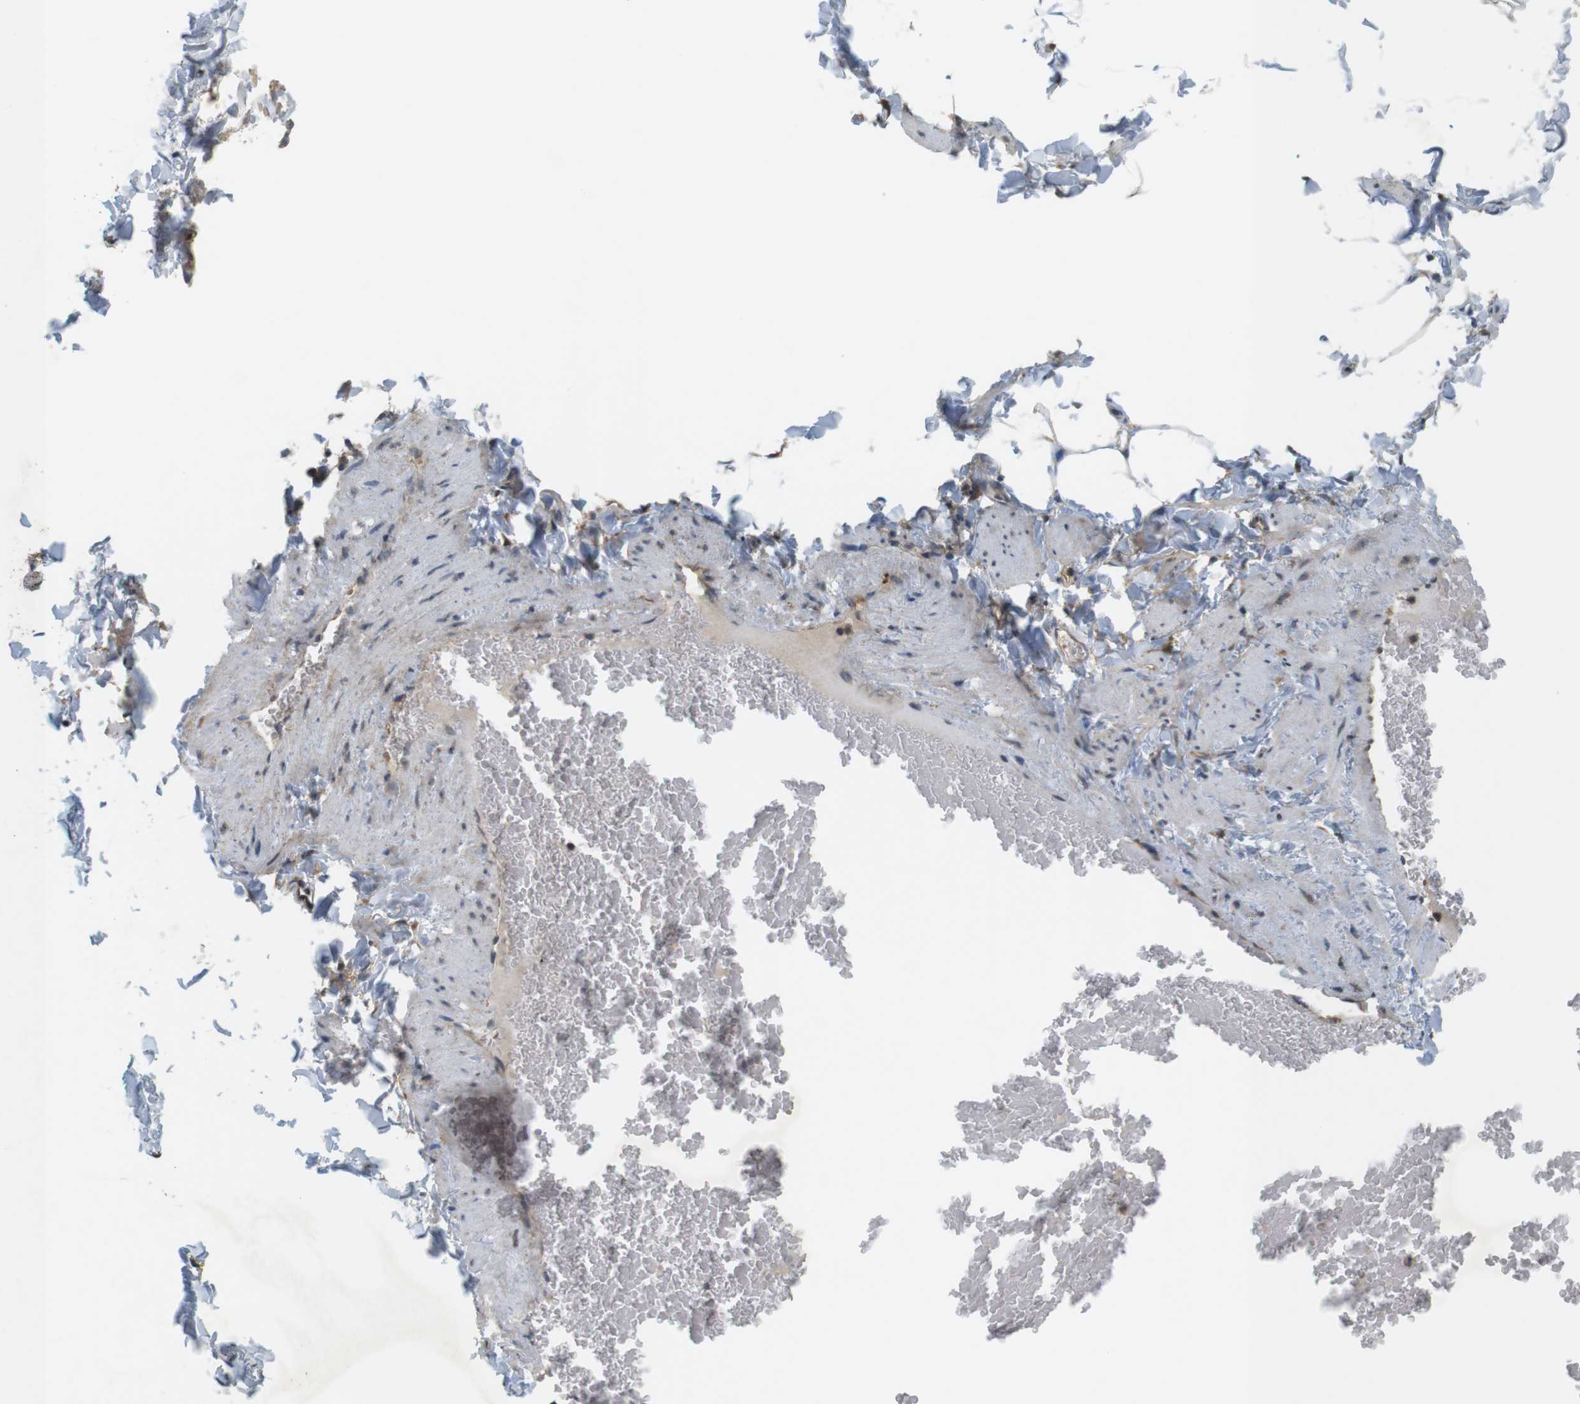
{"staining": {"intensity": "moderate", "quantity": "<25%", "location": "cytoplasmic/membranous"}, "tissue": "adipose tissue", "cell_type": "Adipocytes", "image_type": "normal", "snomed": [{"axis": "morphology", "description": "Normal tissue, NOS"}, {"axis": "topography", "description": "Vascular tissue"}], "caption": "Adipocytes show low levels of moderate cytoplasmic/membranous staining in approximately <25% of cells in benign adipose tissue.", "gene": "DDAH2", "patient": {"sex": "male", "age": 41}}